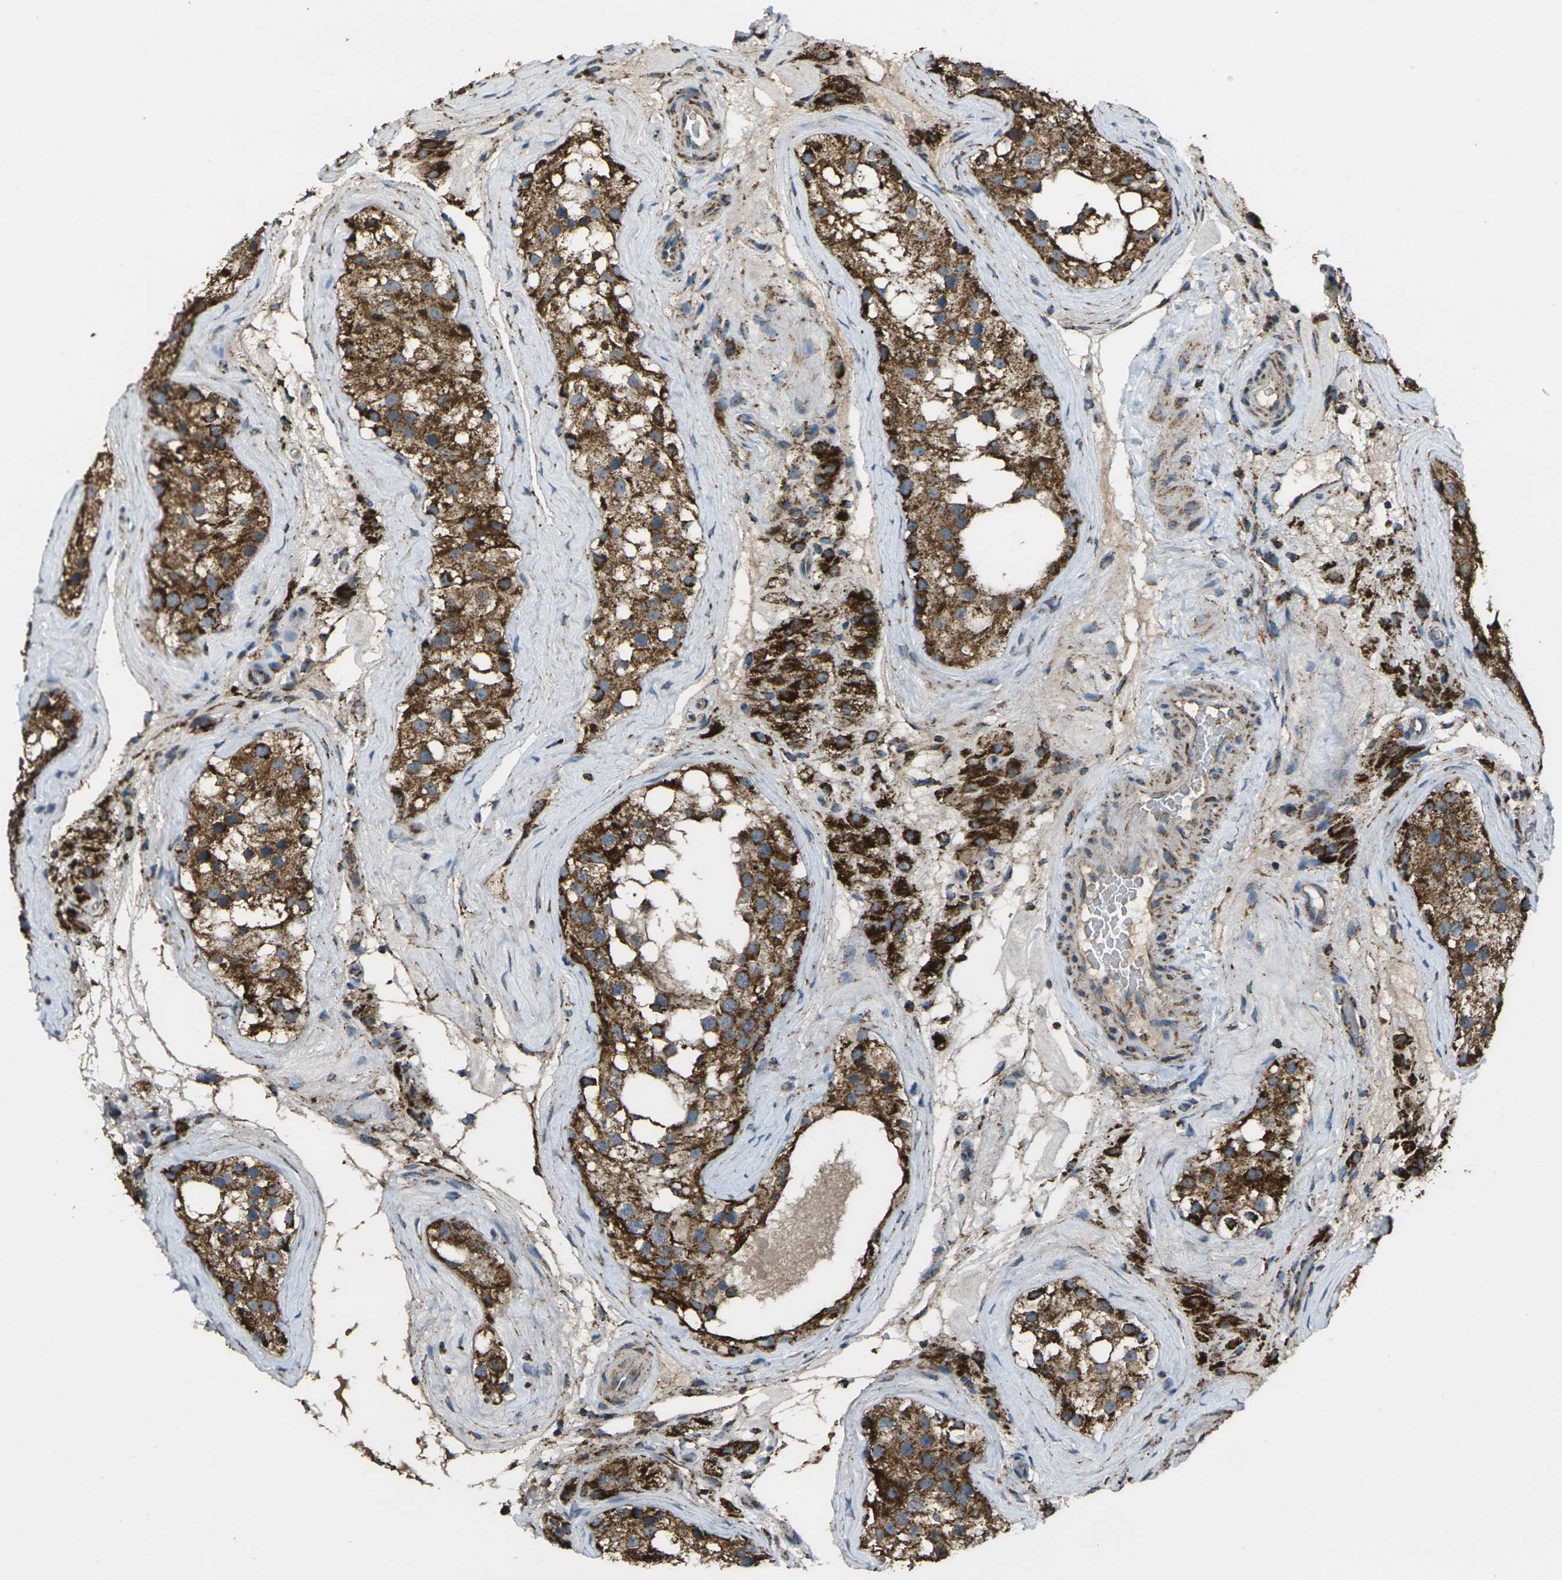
{"staining": {"intensity": "strong", "quantity": ">75%", "location": "cytoplasmic/membranous"}, "tissue": "testis", "cell_type": "Cells in seminiferous ducts", "image_type": "normal", "snomed": [{"axis": "morphology", "description": "Normal tissue, NOS"}, {"axis": "morphology", "description": "Seminoma, NOS"}, {"axis": "topography", "description": "Testis"}], "caption": "About >75% of cells in seminiferous ducts in normal testis exhibit strong cytoplasmic/membranous protein staining as visualized by brown immunohistochemical staining.", "gene": "KLHL5", "patient": {"sex": "male", "age": 71}}